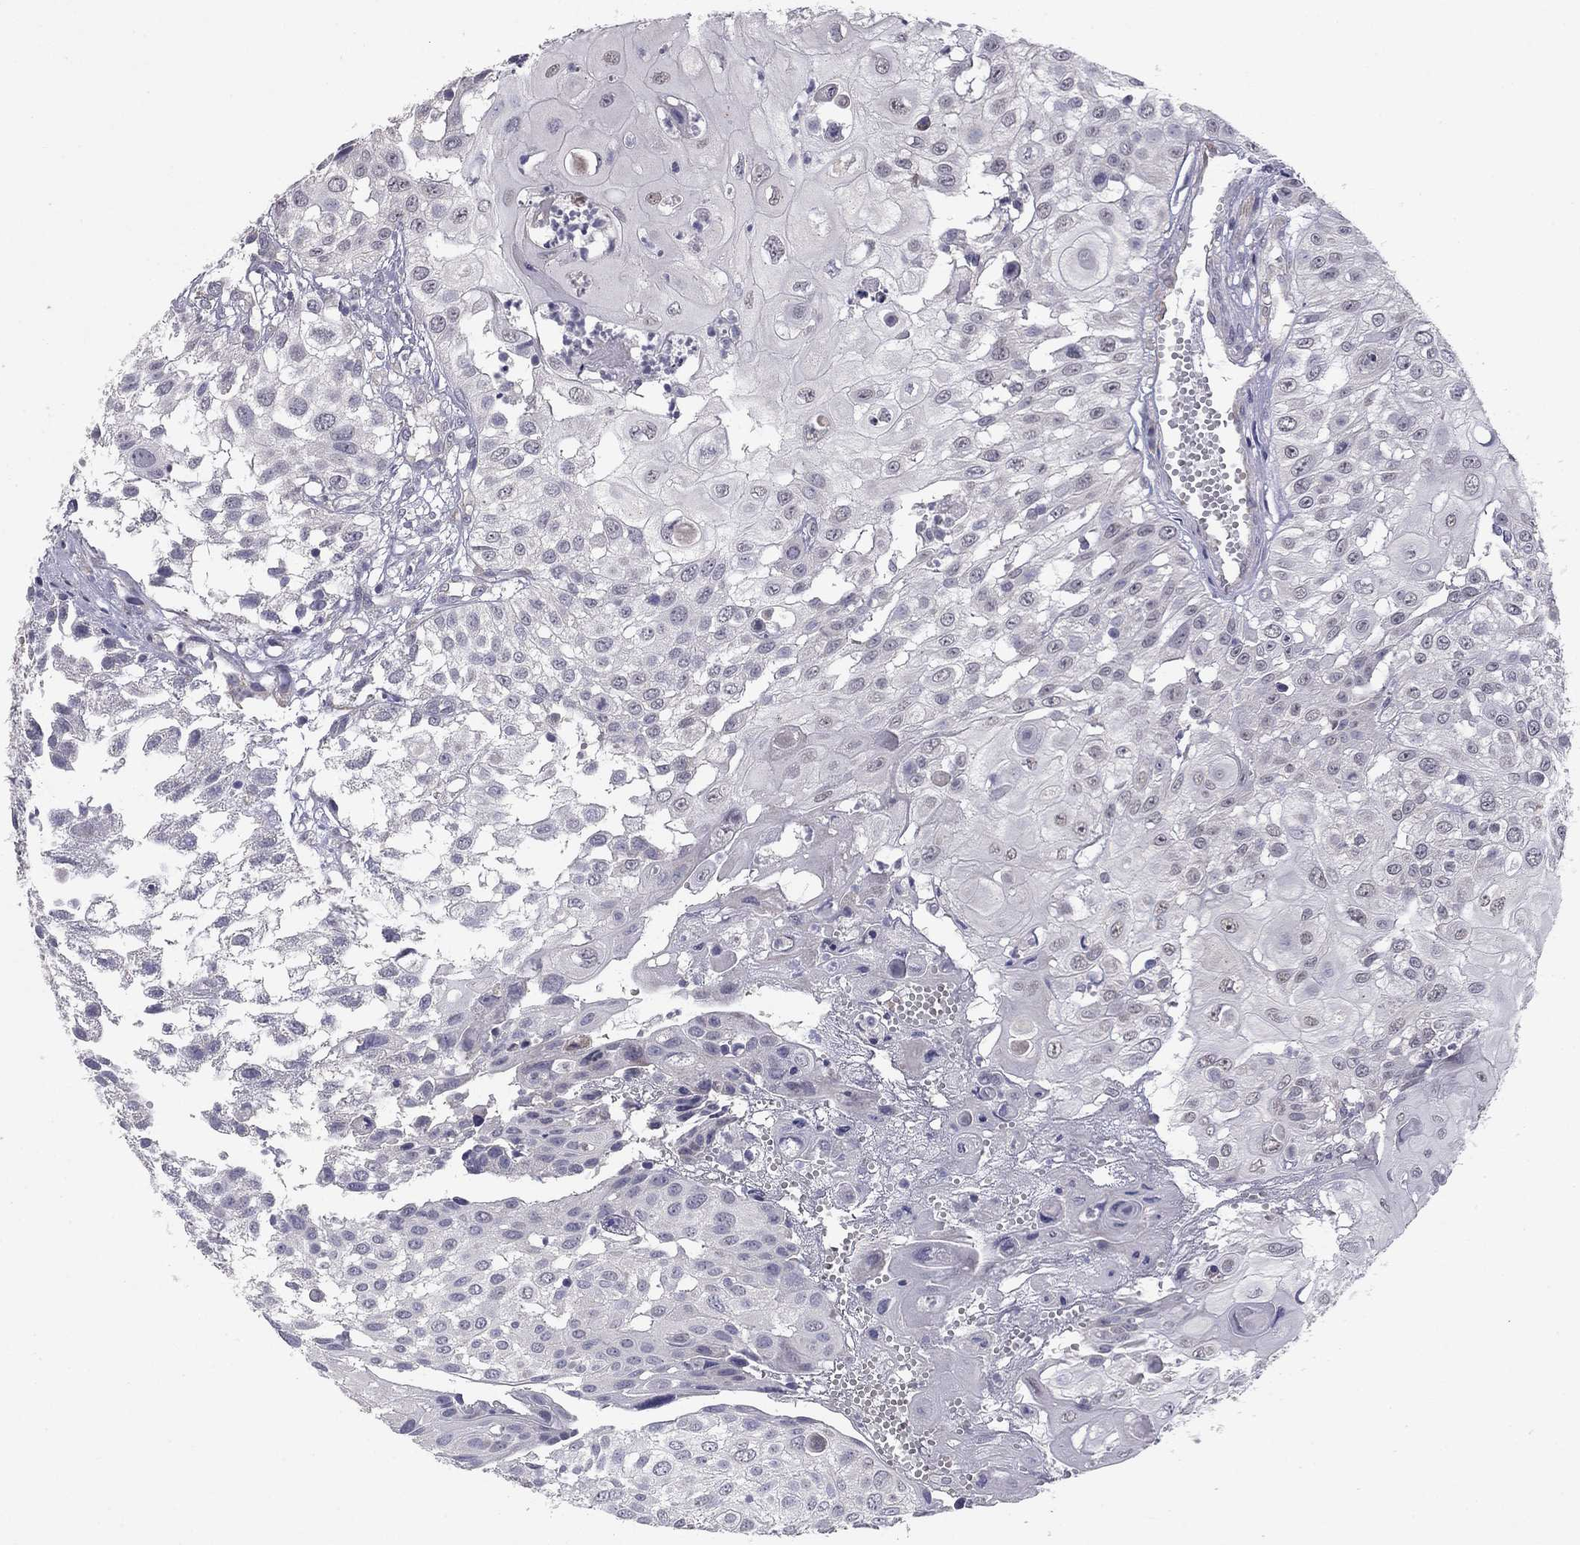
{"staining": {"intensity": "negative", "quantity": "none", "location": "none"}, "tissue": "urothelial cancer", "cell_type": "Tumor cells", "image_type": "cancer", "snomed": [{"axis": "morphology", "description": "Urothelial carcinoma, High grade"}, {"axis": "topography", "description": "Urinary bladder"}], "caption": "Human urothelial carcinoma (high-grade) stained for a protein using IHC shows no expression in tumor cells.", "gene": "PRRT2", "patient": {"sex": "female", "age": 79}}